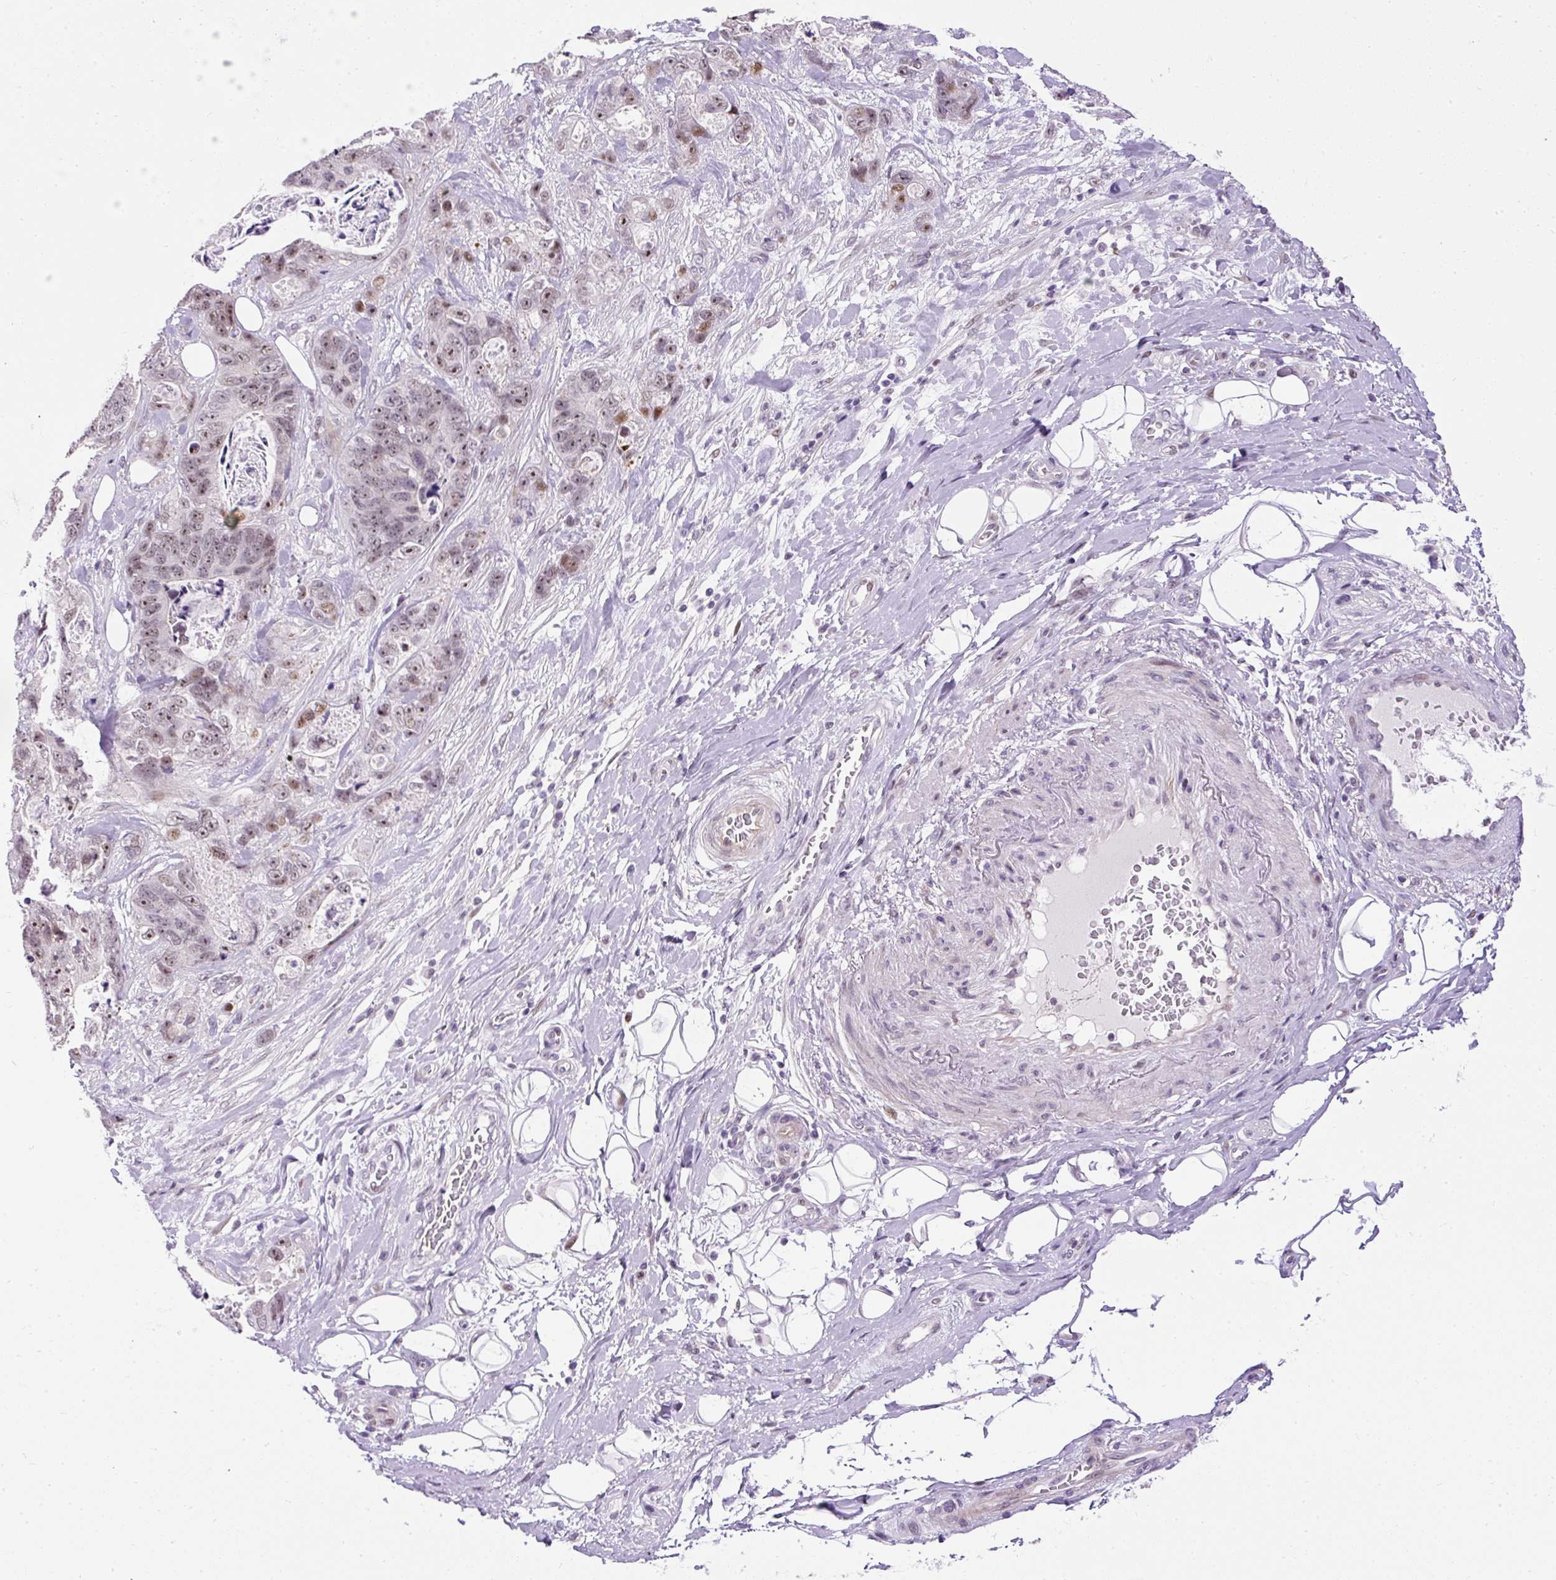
{"staining": {"intensity": "moderate", "quantity": ">75%", "location": "nuclear"}, "tissue": "stomach cancer", "cell_type": "Tumor cells", "image_type": "cancer", "snomed": [{"axis": "morphology", "description": "Normal tissue, NOS"}, {"axis": "morphology", "description": "Adenocarcinoma, NOS"}, {"axis": "topography", "description": "Stomach"}], "caption": "Human adenocarcinoma (stomach) stained for a protein (brown) displays moderate nuclear positive positivity in about >75% of tumor cells.", "gene": "ARHGEF18", "patient": {"sex": "female", "age": 89}}